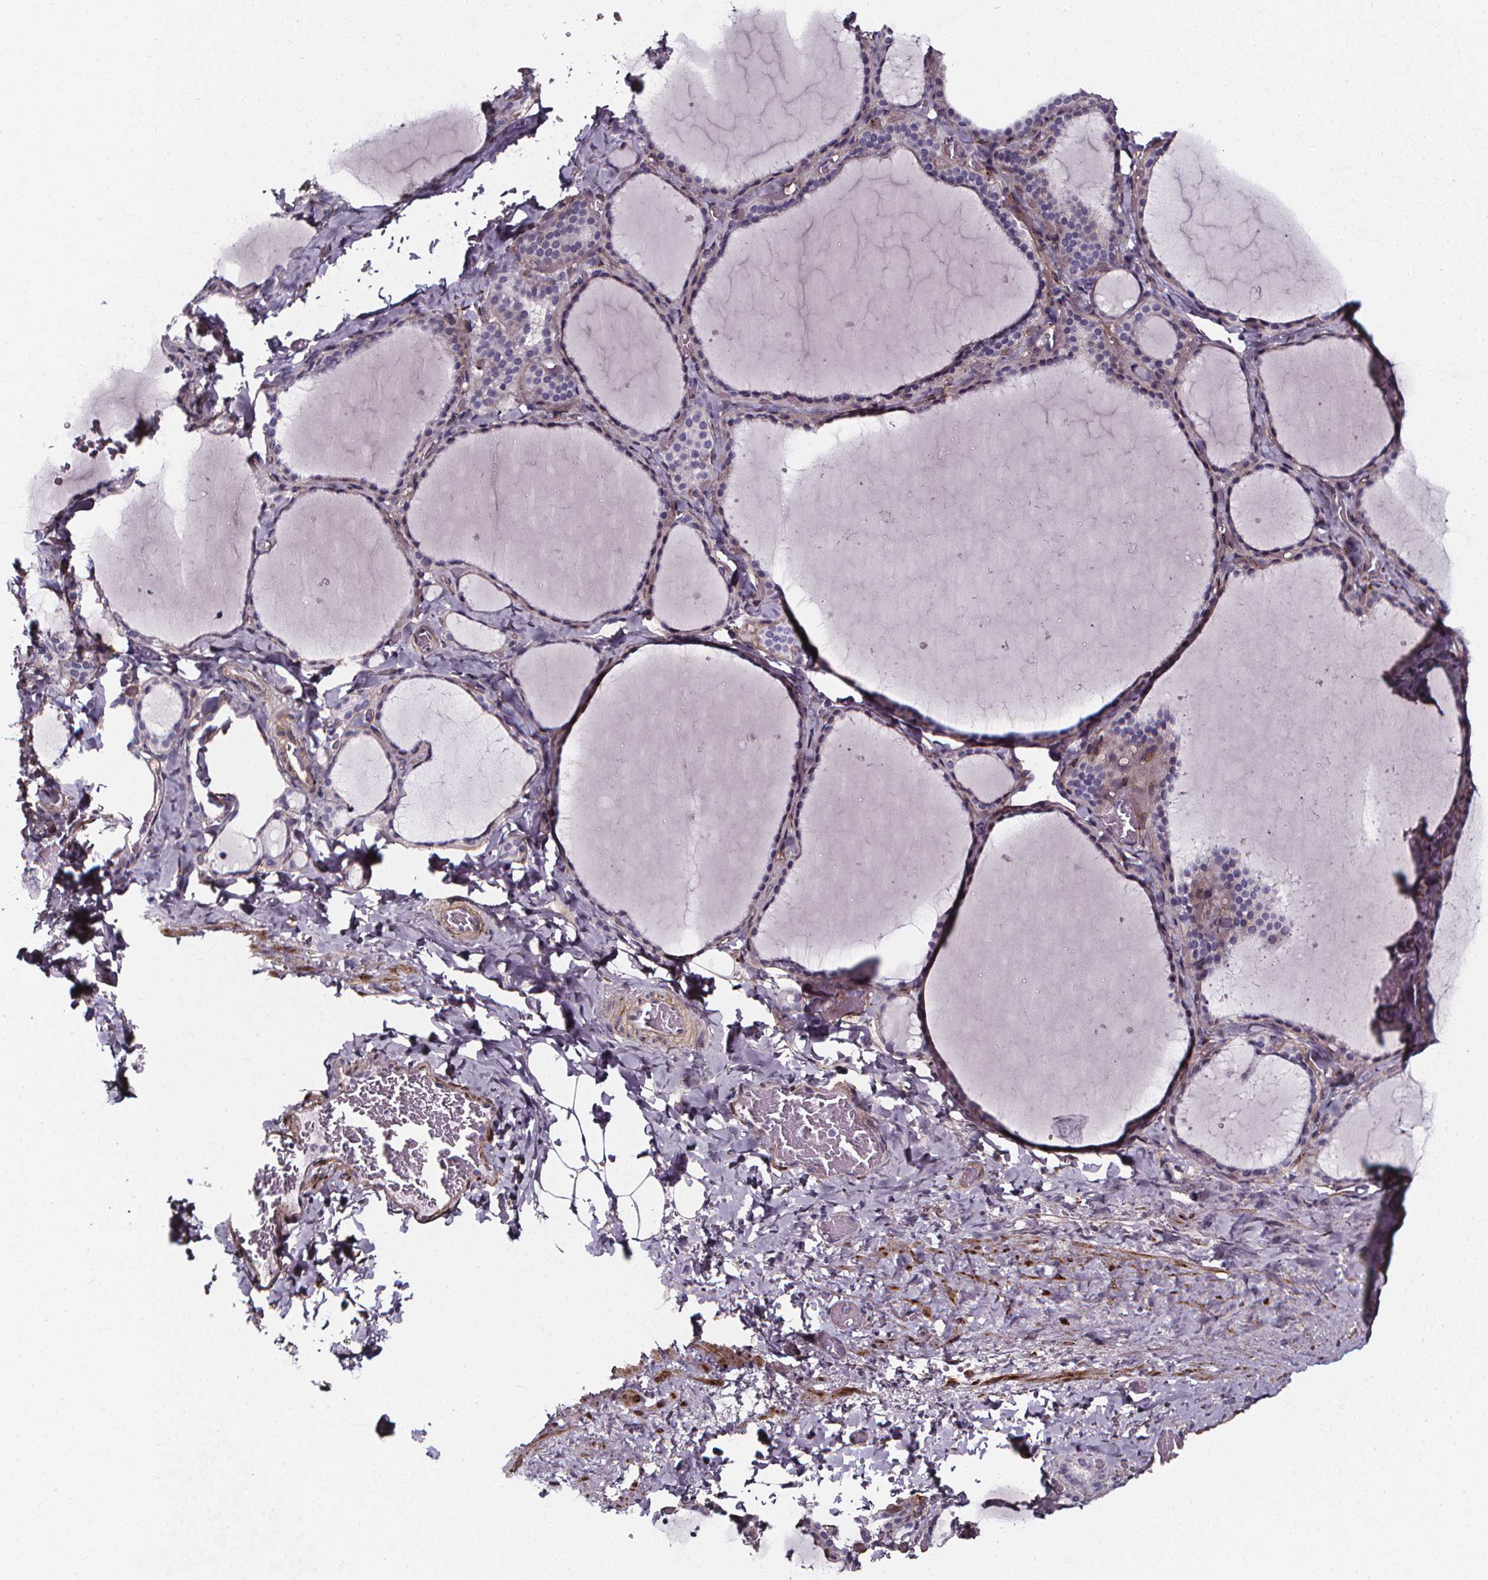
{"staining": {"intensity": "negative", "quantity": "none", "location": "none"}, "tissue": "thyroid gland", "cell_type": "Glandular cells", "image_type": "normal", "snomed": [{"axis": "morphology", "description": "Normal tissue, NOS"}, {"axis": "topography", "description": "Thyroid gland"}], "caption": "Immunohistochemistry photomicrograph of normal thyroid gland: human thyroid gland stained with DAB reveals no significant protein staining in glandular cells.", "gene": "AEBP1", "patient": {"sex": "female", "age": 22}}